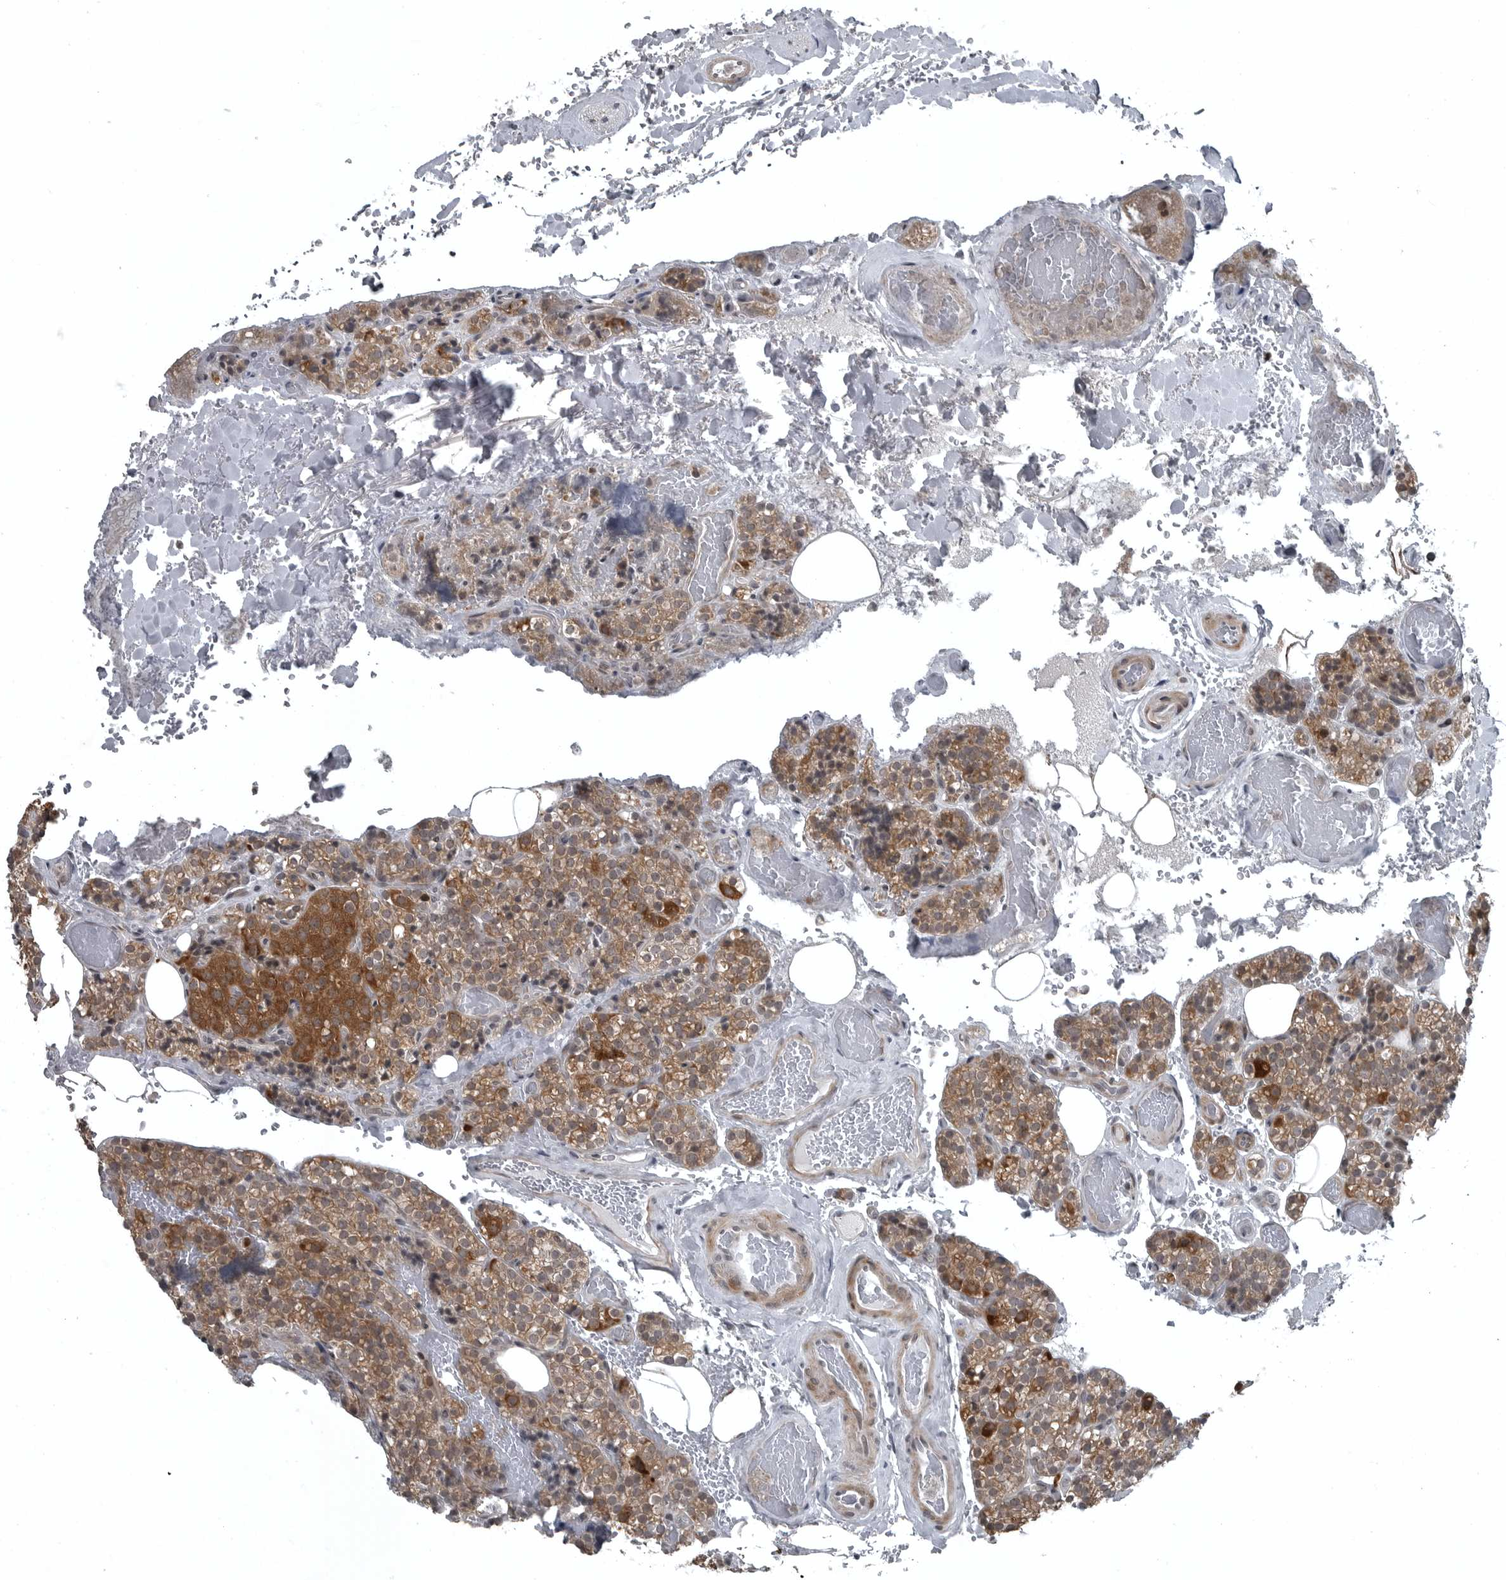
{"staining": {"intensity": "moderate", "quantity": ">75%", "location": "cytoplasmic/membranous"}, "tissue": "parathyroid gland", "cell_type": "Glandular cells", "image_type": "normal", "snomed": [{"axis": "morphology", "description": "Normal tissue, NOS"}, {"axis": "topography", "description": "Parathyroid gland"}], "caption": "Immunohistochemistry (DAB) staining of benign human parathyroid gland demonstrates moderate cytoplasmic/membranous protein staining in about >75% of glandular cells.", "gene": "GAK", "patient": {"sex": "male", "age": 87}}